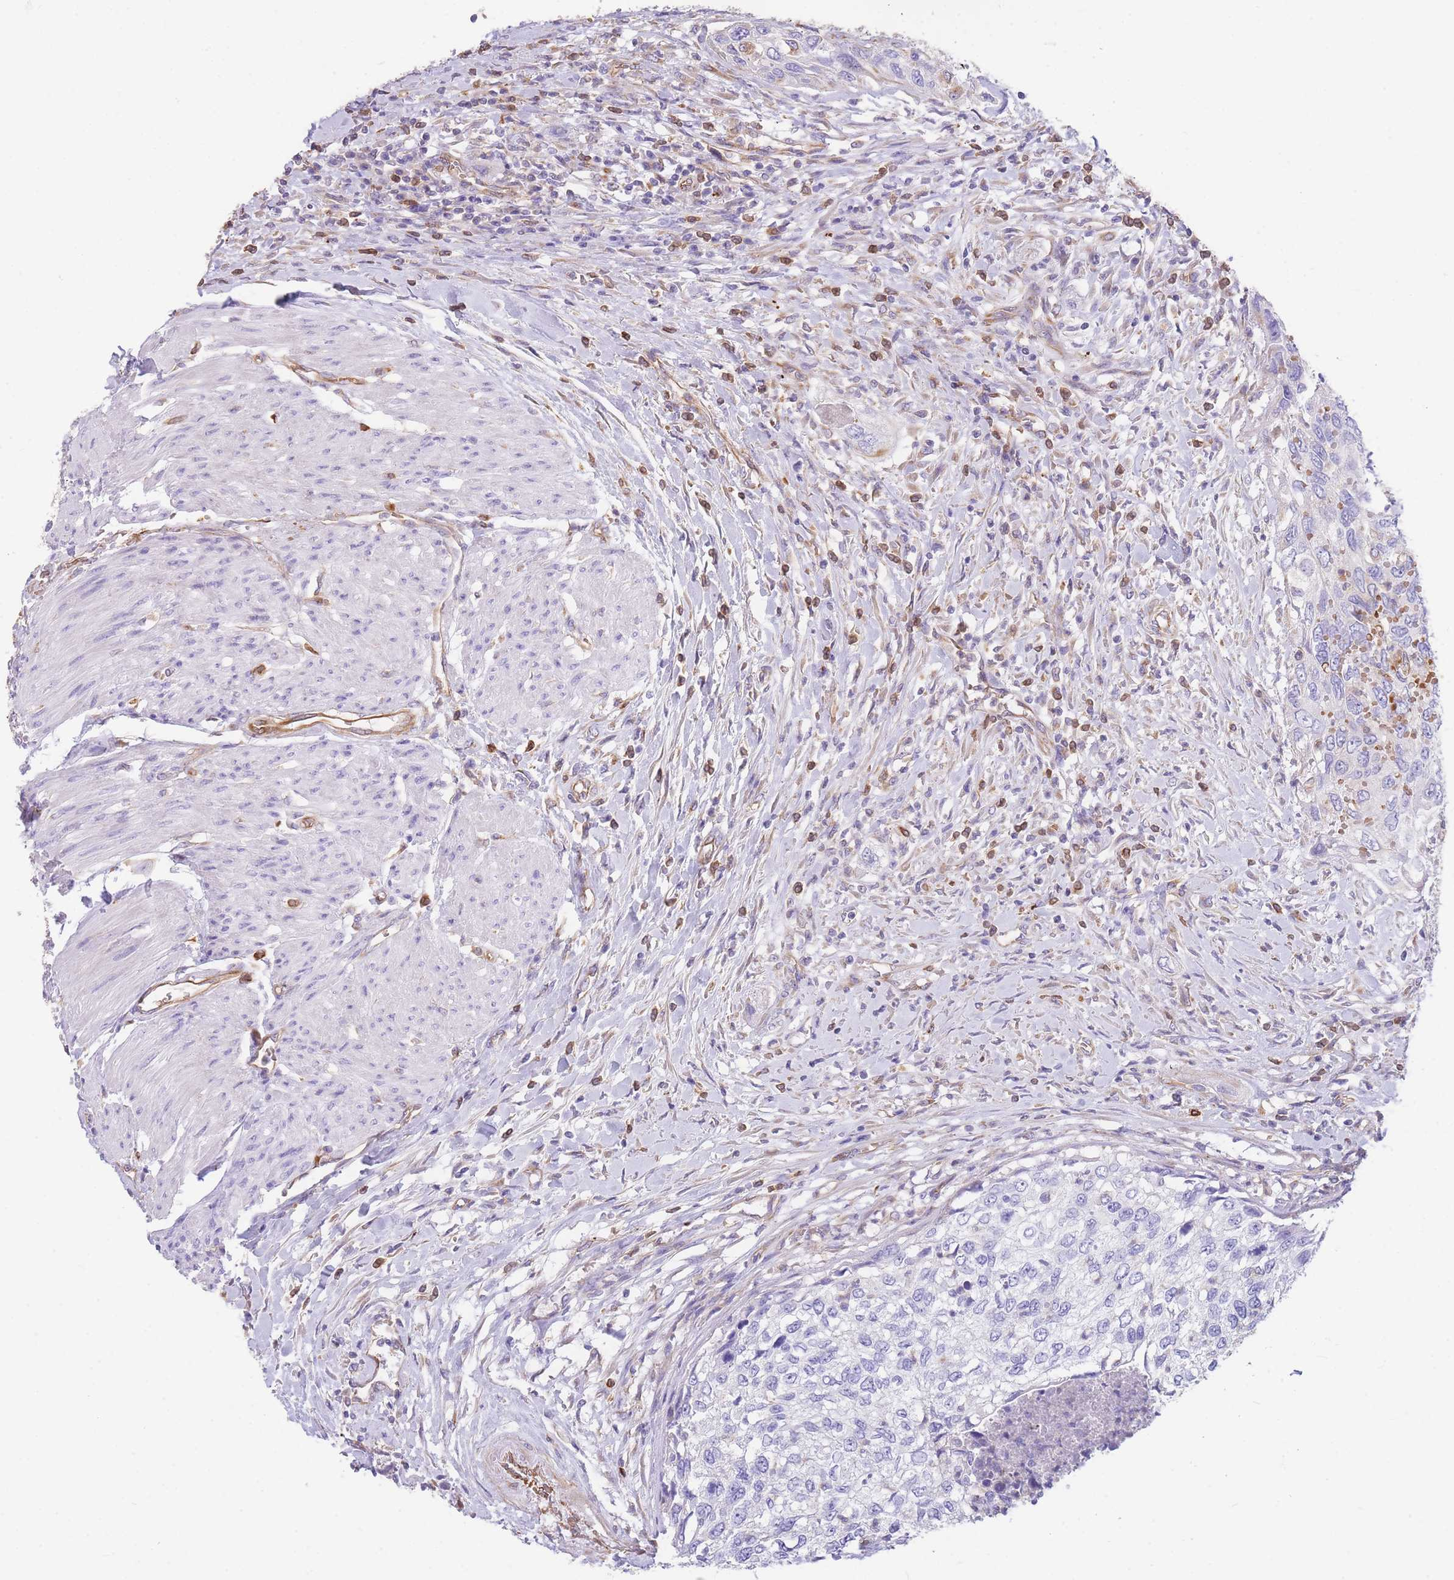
{"staining": {"intensity": "negative", "quantity": "none", "location": "none"}, "tissue": "urothelial cancer", "cell_type": "Tumor cells", "image_type": "cancer", "snomed": [{"axis": "morphology", "description": "Urothelial carcinoma, High grade"}, {"axis": "topography", "description": "Urinary bladder"}], "caption": "Photomicrograph shows no protein staining in tumor cells of high-grade urothelial carcinoma tissue.", "gene": "ANKRD53", "patient": {"sex": "female", "age": 60}}